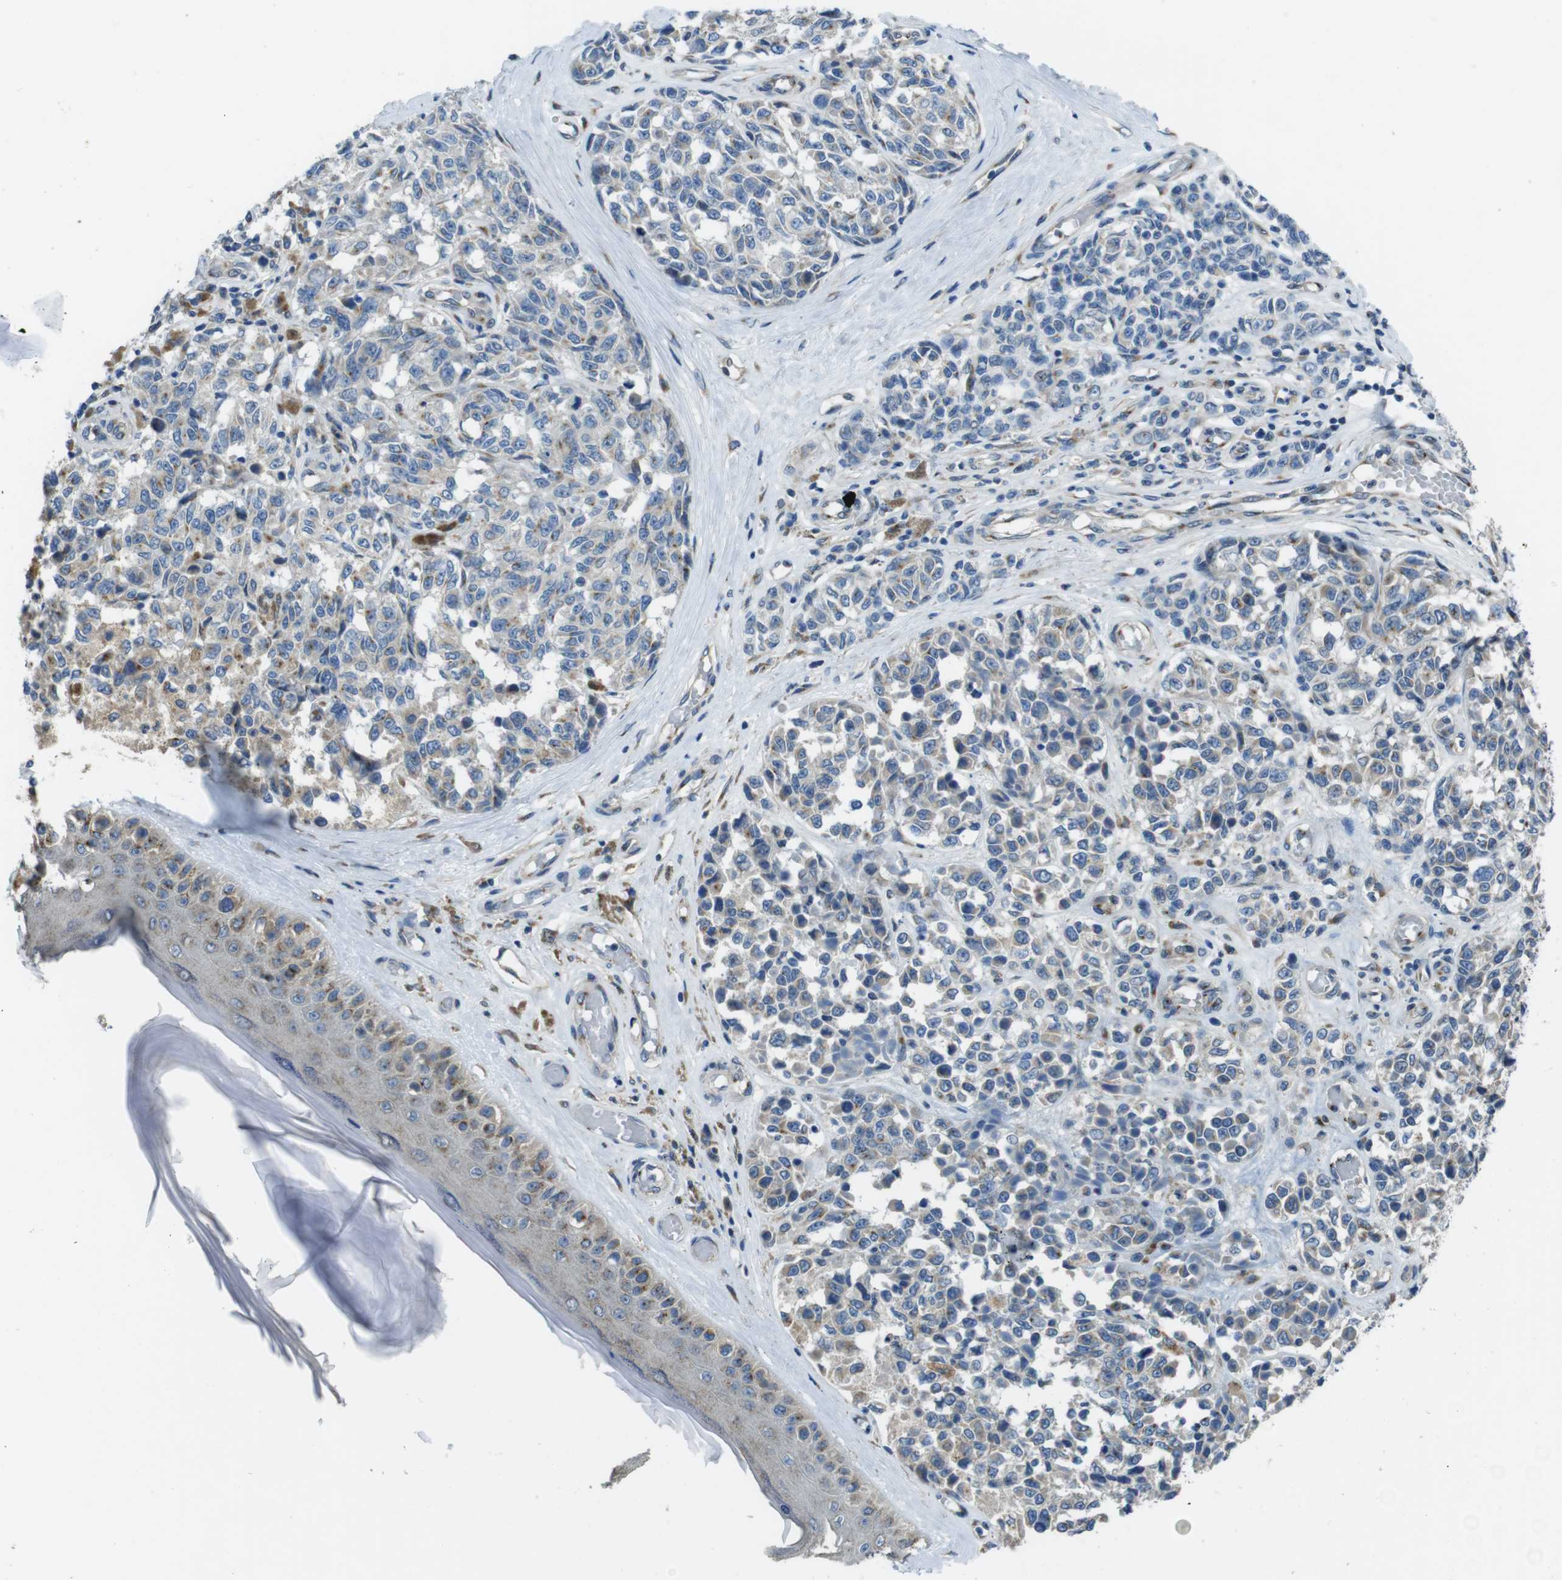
{"staining": {"intensity": "weak", "quantity": "25%-75%", "location": "cytoplasmic/membranous"}, "tissue": "melanoma", "cell_type": "Tumor cells", "image_type": "cancer", "snomed": [{"axis": "morphology", "description": "Malignant melanoma, NOS"}, {"axis": "topography", "description": "Skin"}], "caption": "Immunohistochemistry (DAB (3,3'-diaminobenzidine)) staining of melanoma exhibits weak cytoplasmic/membranous protein staining in approximately 25%-75% of tumor cells.", "gene": "RAB6A", "patient": {"sex": "female", "age": 64}}